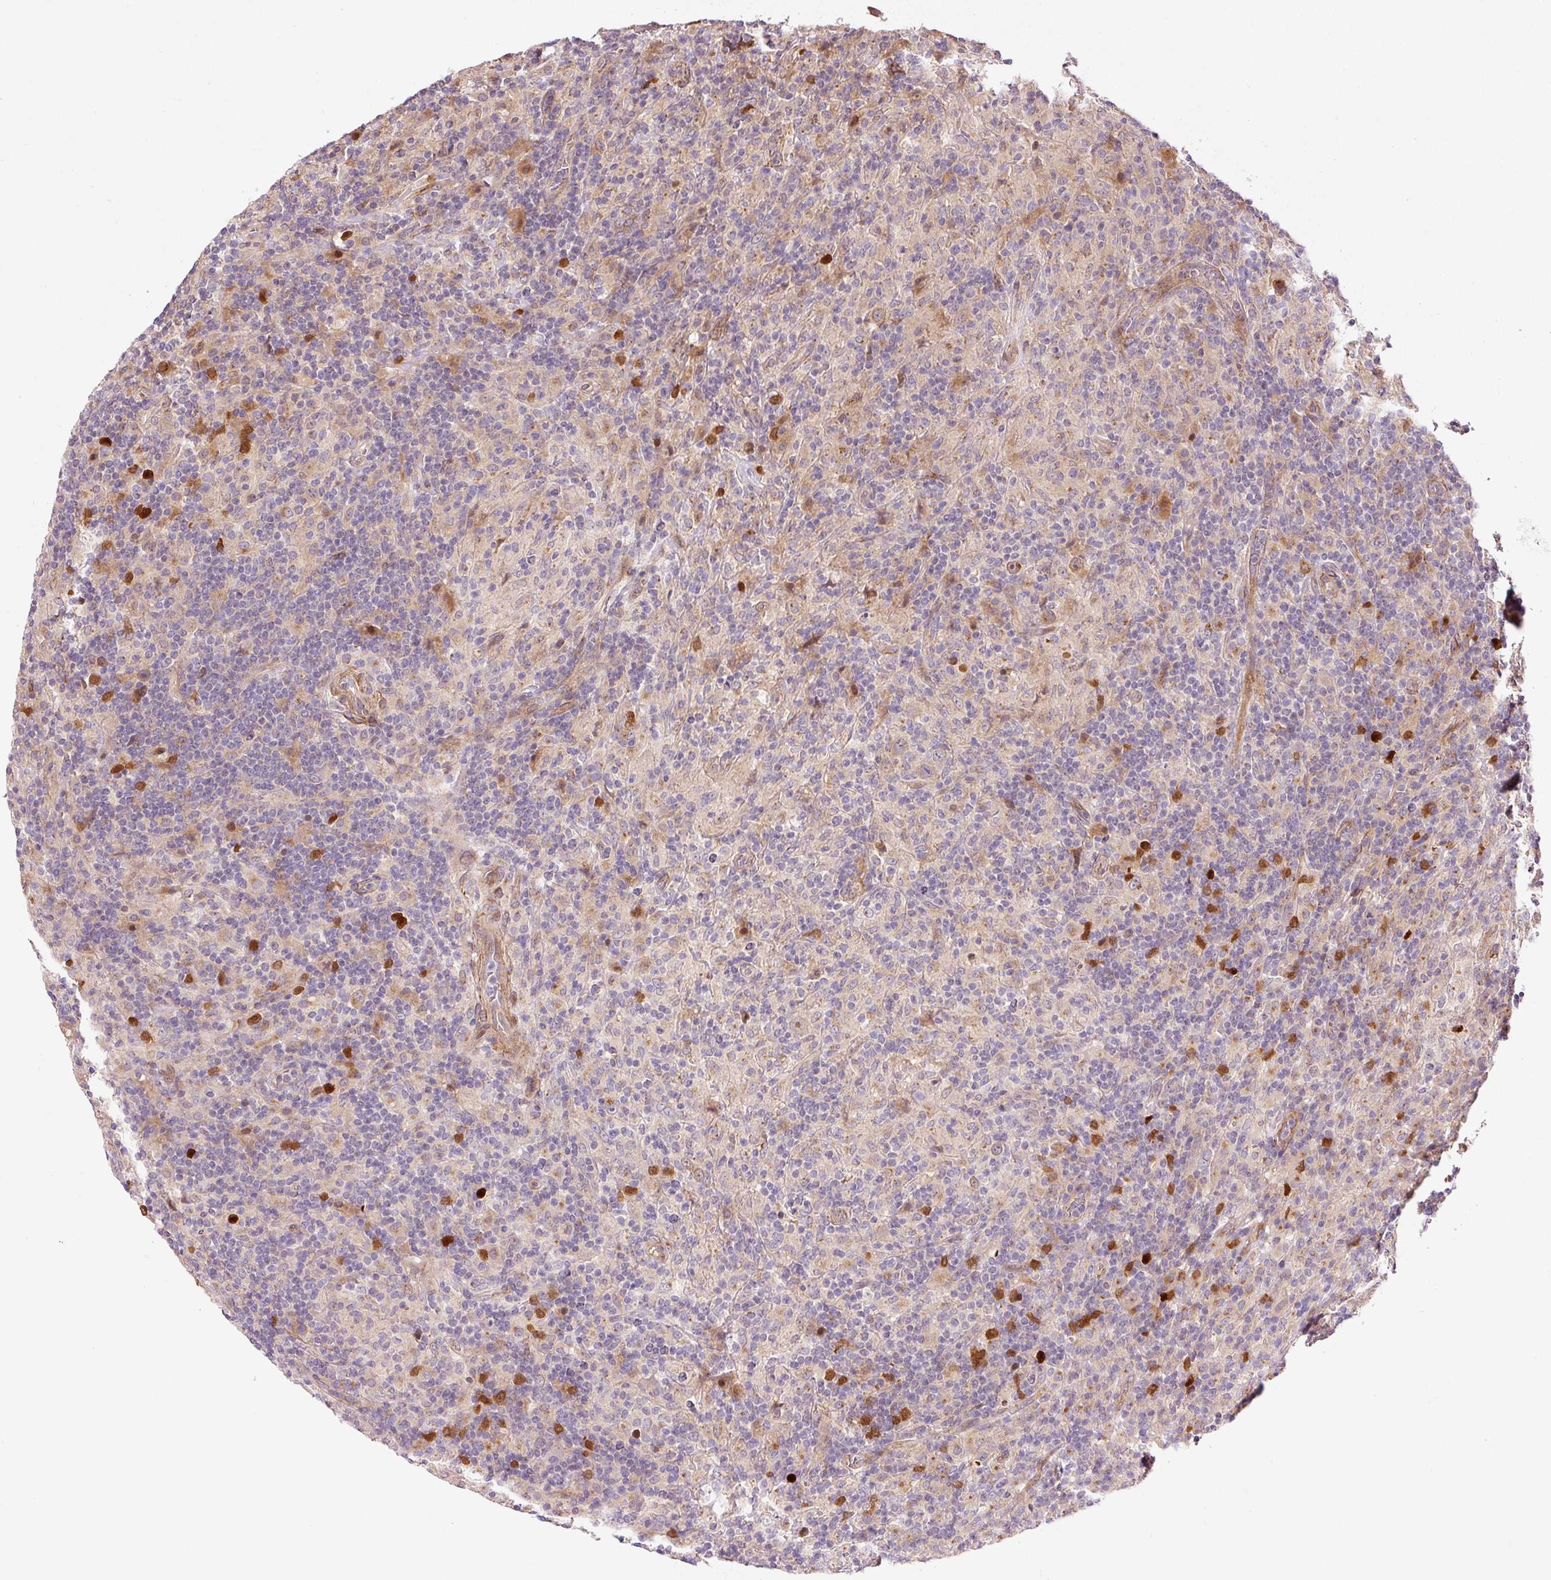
{"staining": {"intensity": "moderate", "quantity": ">75%", "location": "cytoplasmic/membranous"}, "tissue": "lymphoma", "cell_type": "Tumor cells", "image_type": "cancer", "snomed": [{"axis": "morphology", "description": "Hodgkin's disease, NOS"}, {"axis": "topography", "description": "Lymph node"}], "caption": "DAB (3,3'-diaminobenzidine) immunohistochemical staining of human Hodgkin's disease shows moderate cytoplasmic/membranous protein expression in about >75% of tumor cells.", "gene": "PPP1R14B", "patient": {"sex": "male", "age": 70}}